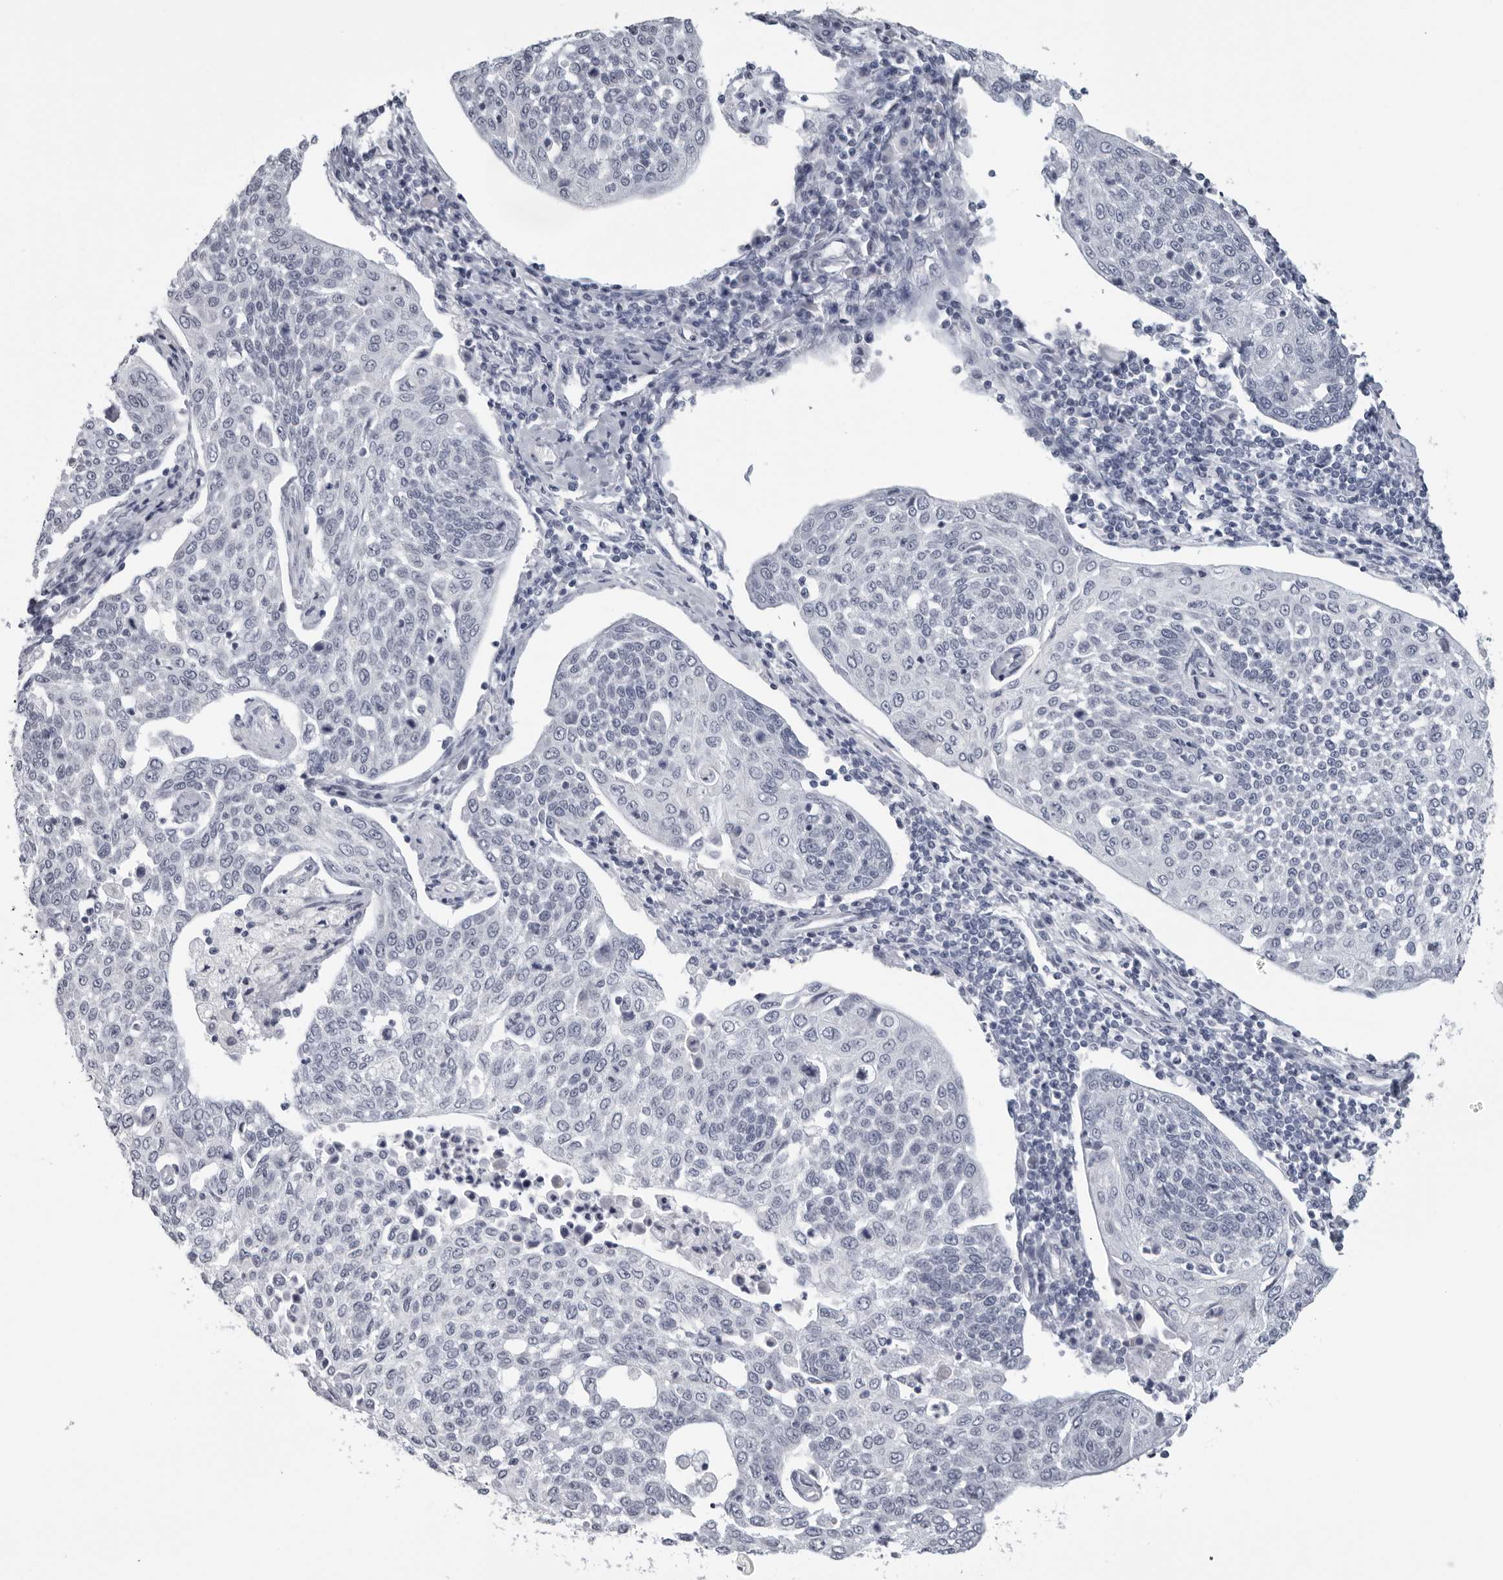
{"staining": {"intensity": "negative", "quantity": "none", "location": "none"}, "tissue": "cervical cancer", "cell_type": "Tumor cells", "image_type": "cancer", "snomed": [{"axis": "morphology", "description": "Squamous cell carcinoma, NOS"}, {"axis": "topography", "description": "Cervix"}], "caption": "Tumor cells are negative for protein expression in human squamous cell carcinoma (cervical).", "gene": "OPLAH", "patient": {"sex": "female", "age": 34}}